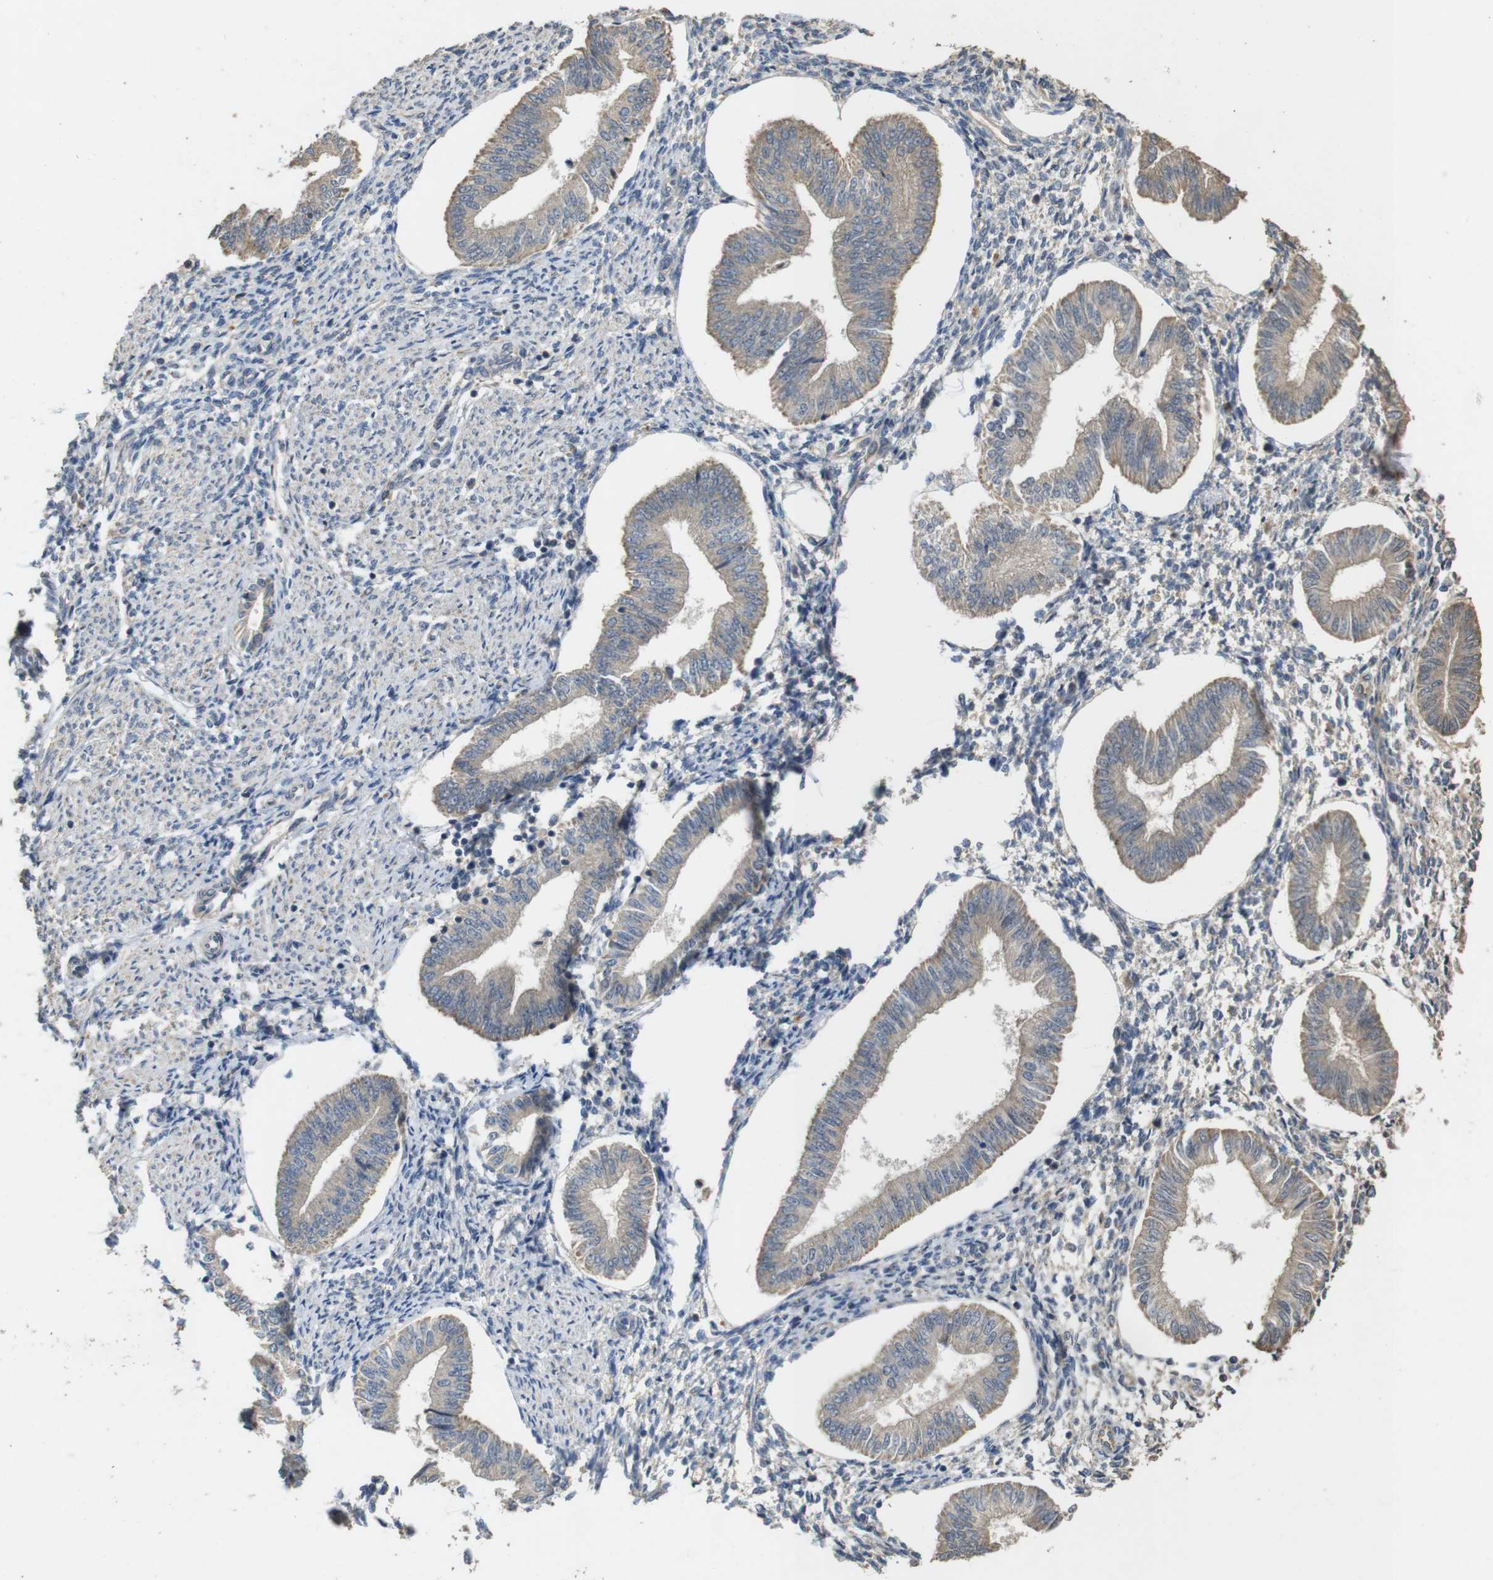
{"staining": {"intensity": "moderate", "quantity": "<25%", "location": "cytoplasmic/membranous"}, "tissue": "endometrium", "cell_type": "Cells in endometrial stroma", "image_type": "normal", "snomed": [{"axis": "morphology", "description": "Normal tissue, NOS"}, {"axis": "topography", "description": "Endometrium"}], "caption": "An image of human endometrium stained for a protein shows moderate cytoplasmic/membranous brown staining in cells in endometrial stroma. (DAB = brown stain, brightfield microscopy at high magnification).", "gene": "PCDHB10", "patient": {"sex": "female", "age": 50}}